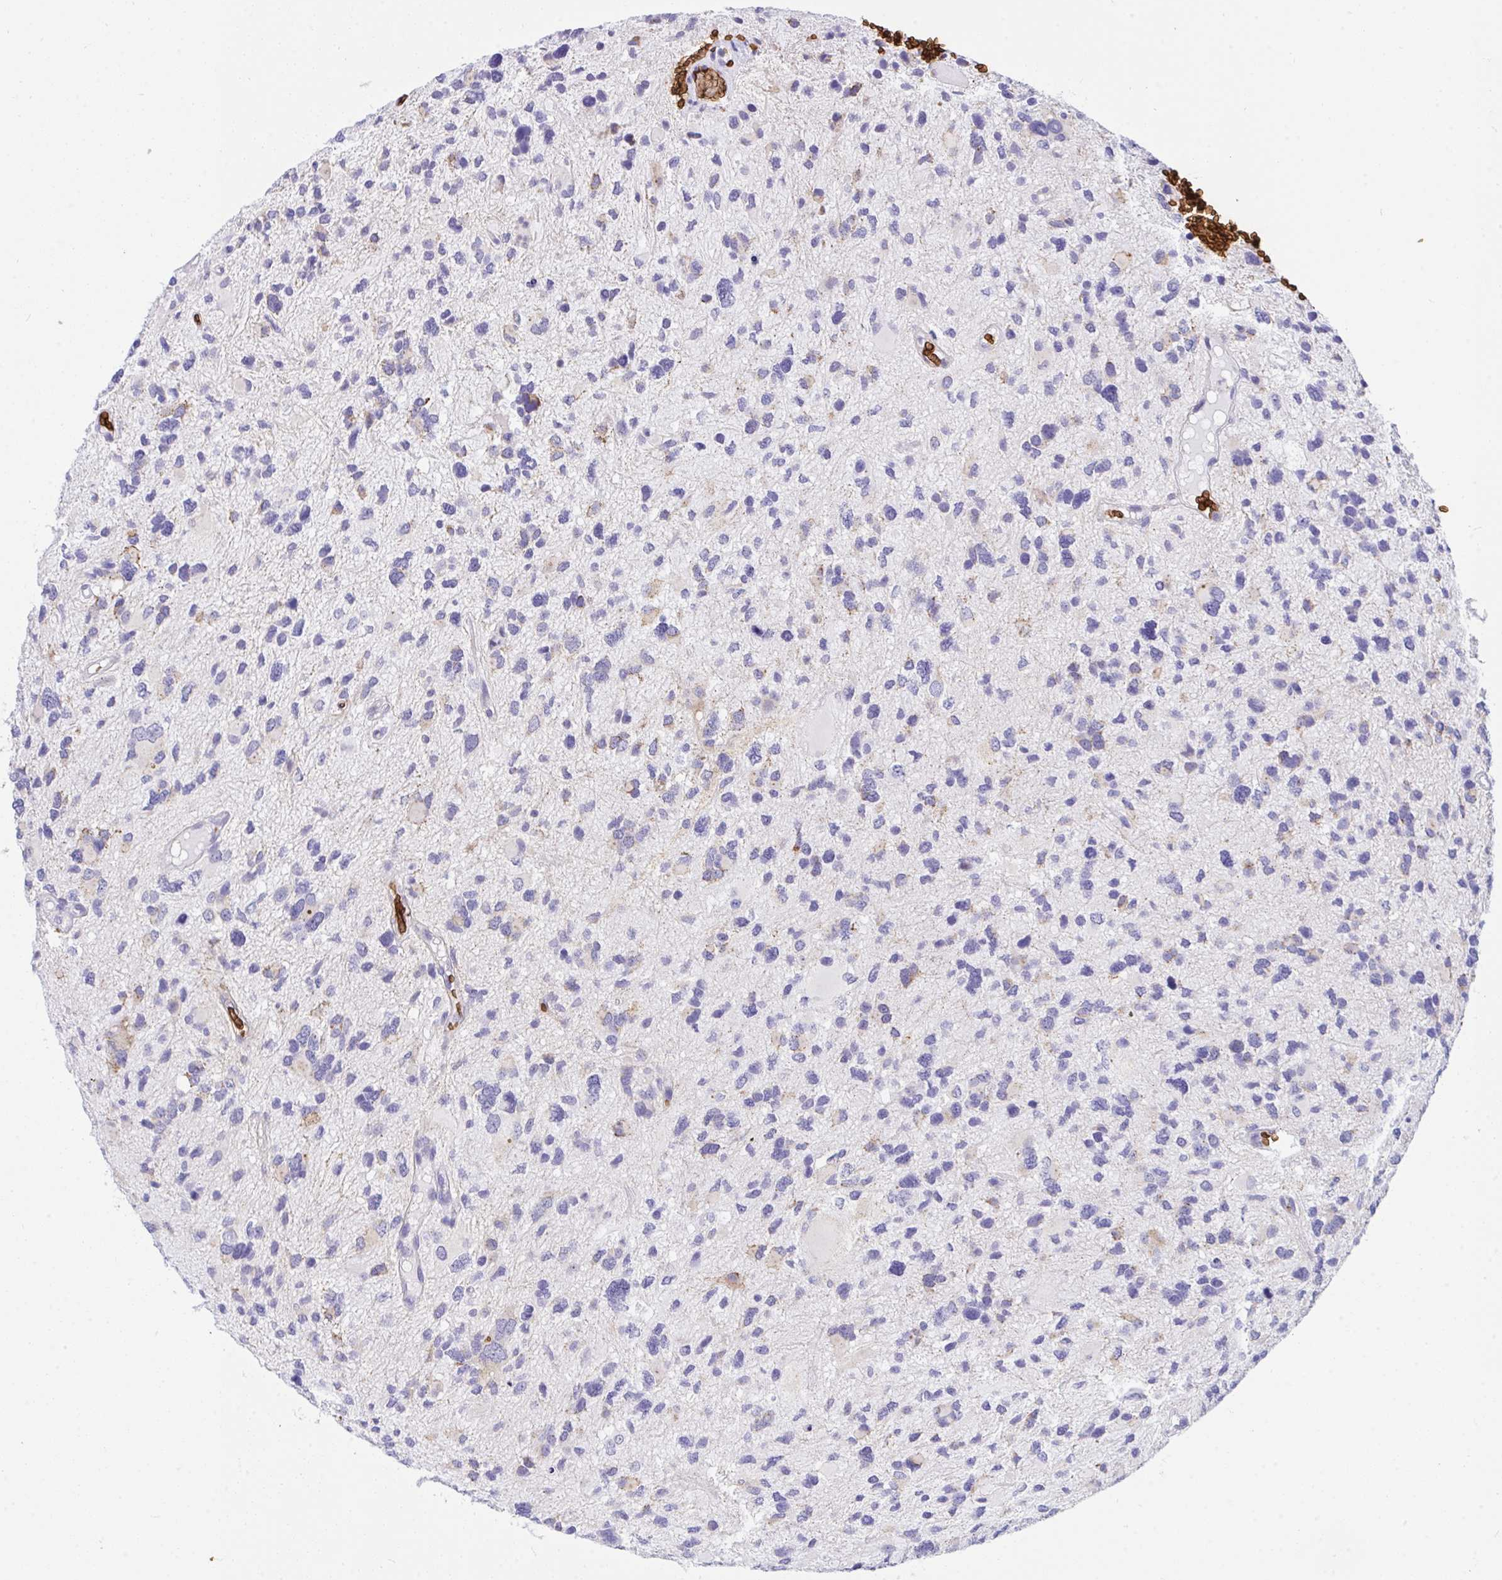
{"staining": {"intensity": "negative", "quantity": "none", "location": "none"}, "tissue": "glioma", "cell_type": "Tumor cells", "image_type": "cancer", "snomed": [{"axis": "morphology", "description": "Glioma, malignant, High grade"}, {"axis": "topography", "description": "Brain"}], "caption": "A high-resolution histopathology image shows immunohistochemistry staining of glioma, which reveals no significant positivity in tumor cells.", "gene": "ANK1", "patient": {"sex": "female", "age": 11}}